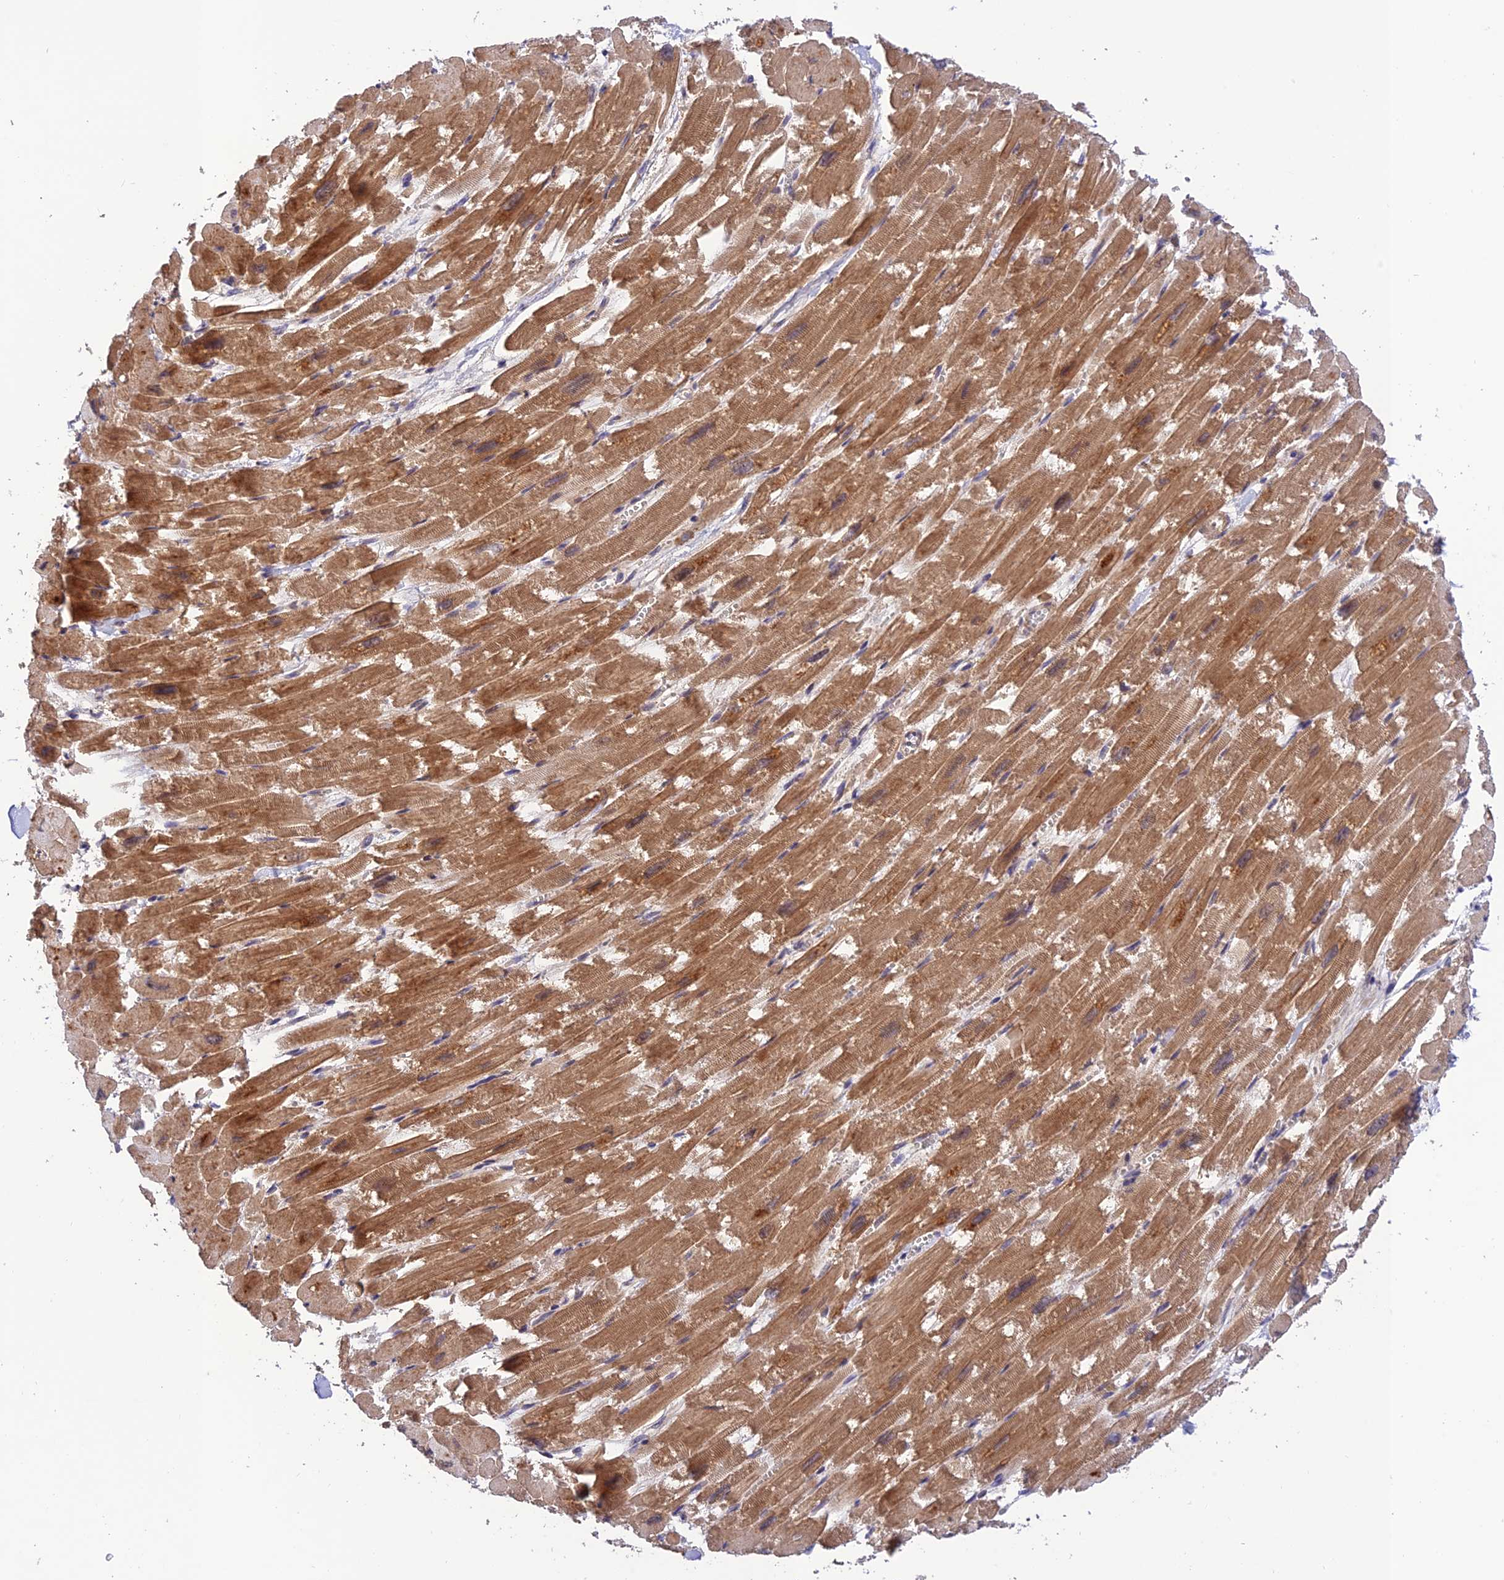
{"staining": {"intensity": "moderate", "quantity": "25%-75%", "location": "cytoplasmic/membranous"}, "tissue": "heart muscle", "cell_type": "Cardiomyocytes", "image_type": "normal", "snomed": [{"axis": "morphology", "description": "Normal tissue, NOS"}, {"axis": "topography", "description": "Heart"}], "caption": "DAB immunohistochemical staining of benign heart muscle shows moderate cytoplasmic/membranous protein expression in about 25%-75% of cardiomyocytes.", "gene": "REV1", "patient": {"sex": "male", "age": 54}}